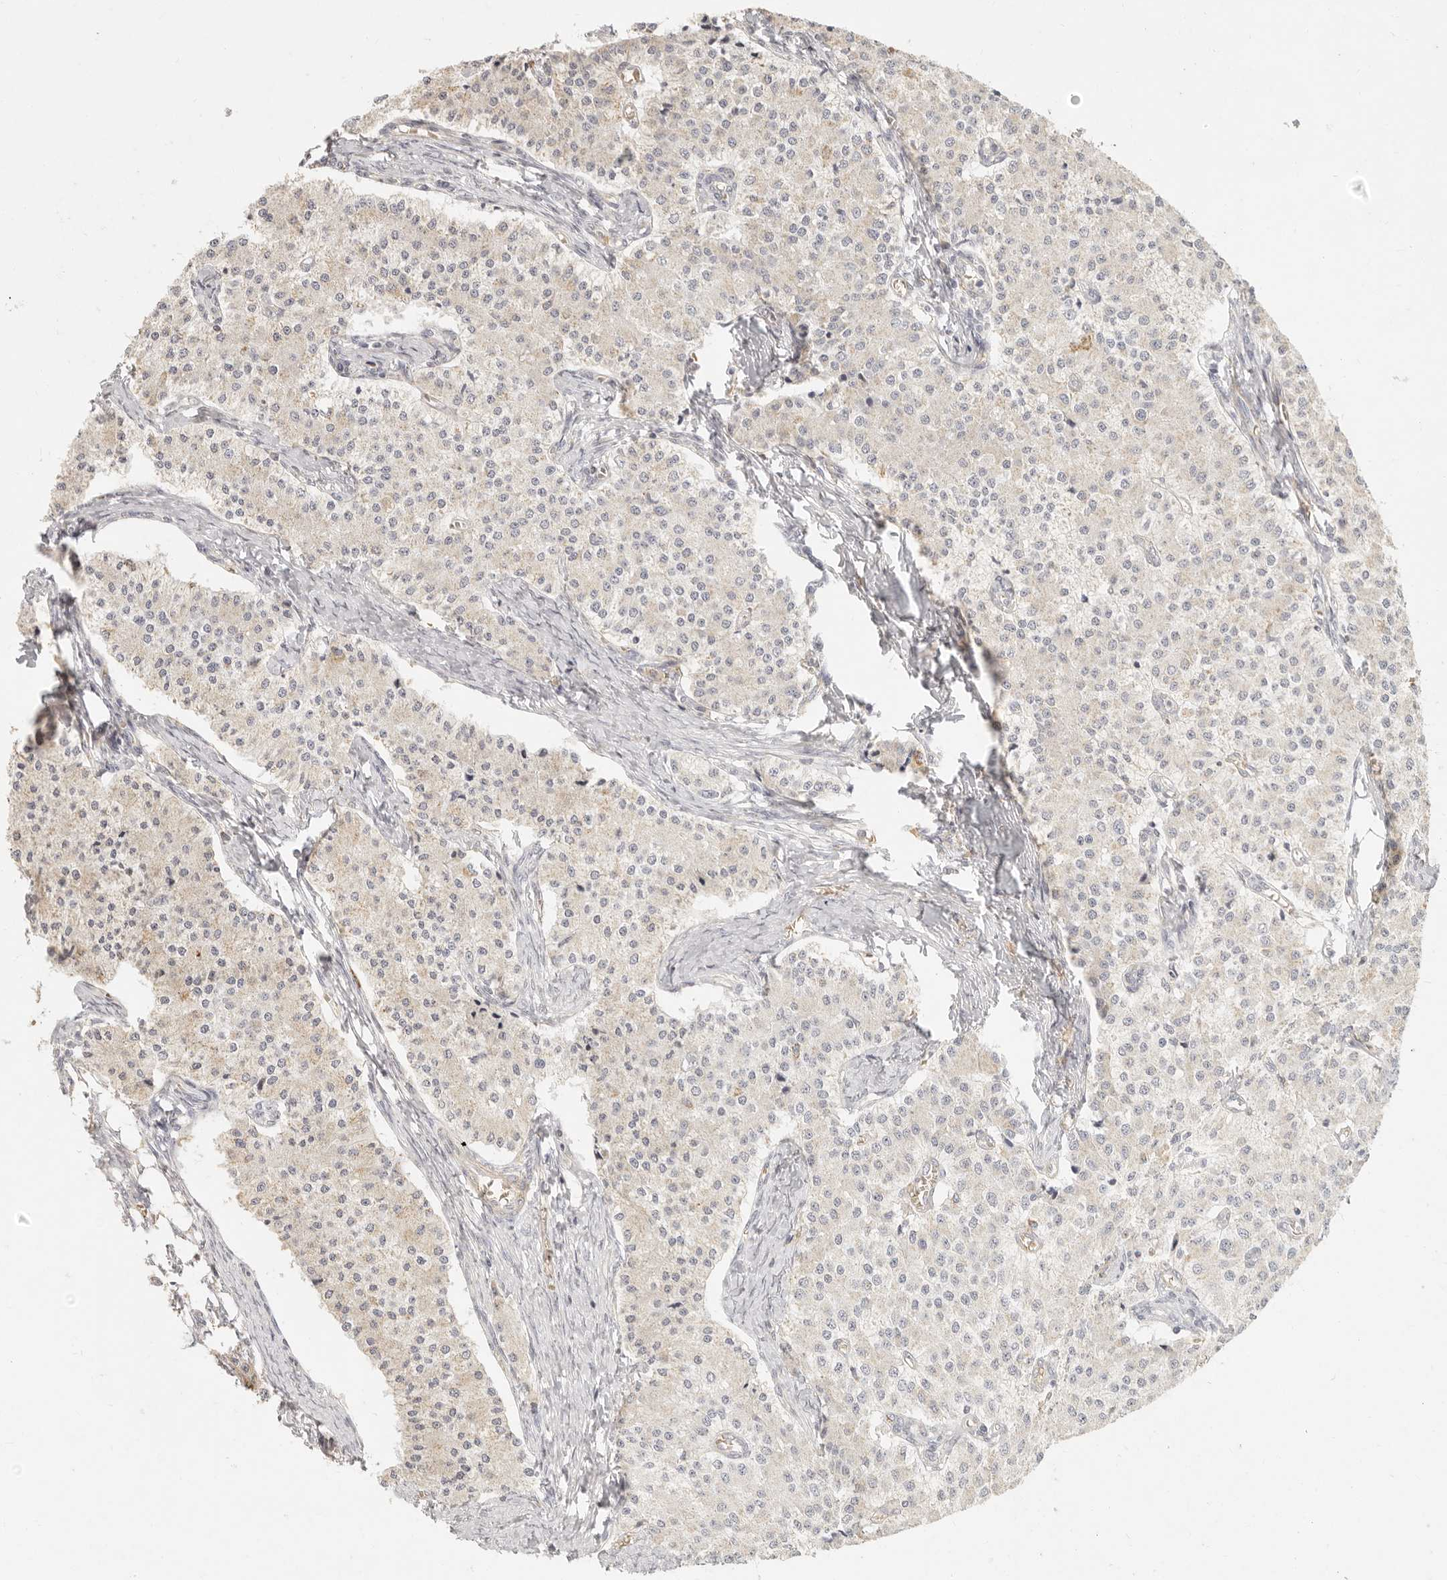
{"staining": {"intensity": "negative", "quantity": "none", "location": "none"}, "tissue": "carcinoid", "cell_type": "Tumor cells", "image_type": "cancer", "snomed": [{"axis": "morphology", "description": "Carcinoid, malignant, NOS"}, {"axis": "topography", "description": "Colon"}], "caption": "Histopathology image shows no protein staining in tumor cells of carcinoid tissue.", "gene": "NIBAN1", "patient": {"sex": "female", "age": 52}}